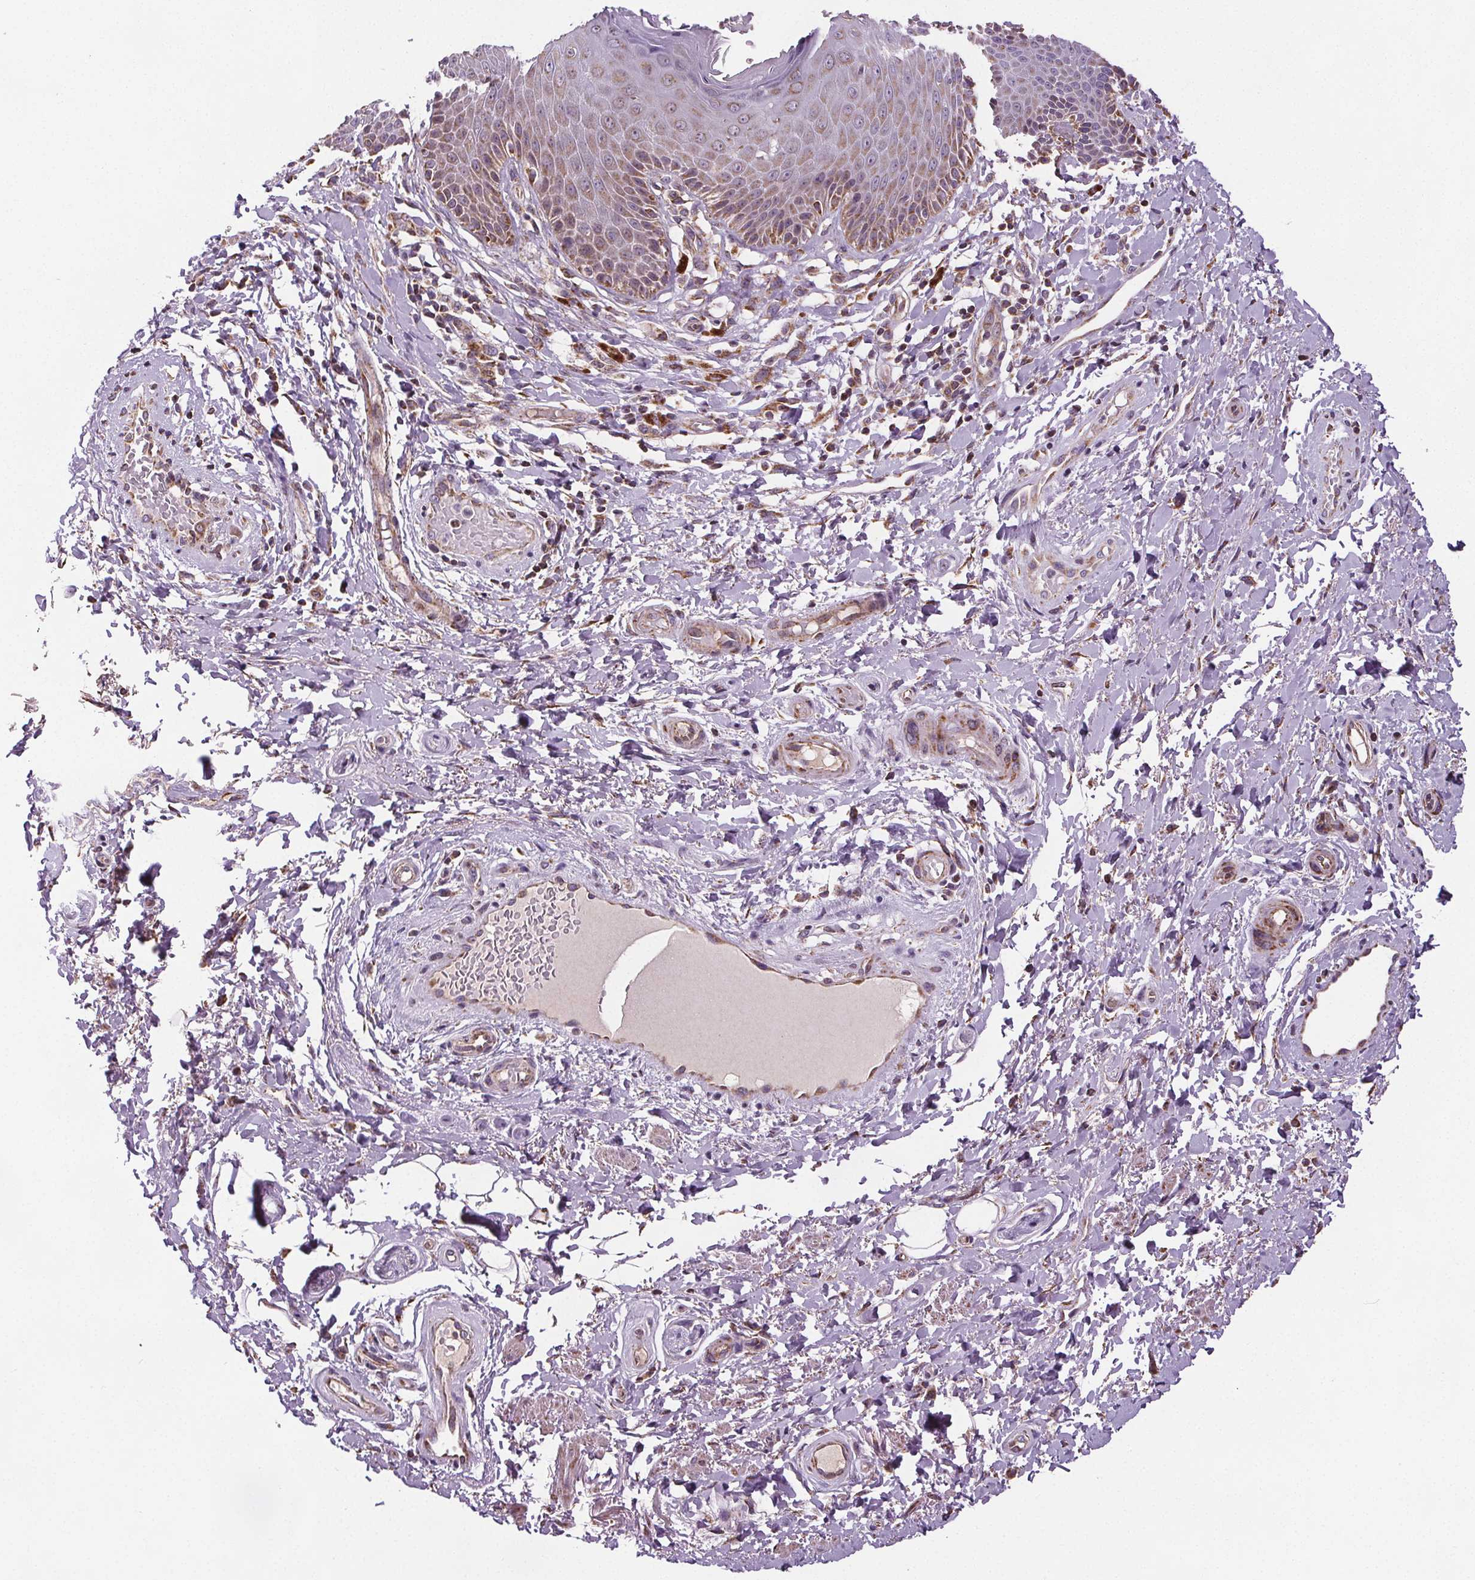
{"staining": {"intensity": "moderate", "quantity": "25%-75%", "location": "cytoplasmic/membranous"}, "tissue": "skin", "cell_type": "Epidermal cells", "image_type": "normal", "snomed": [{"axis": "morphology", "description": "Normal tissue, NOS"}, {"axis": "topography", "description": "Anal"}, {"axis": "topography", "description": "Peripheral nerve tissue"}], "caption": "Moderate cytoplasmic/membranous positivity is seen in approximately 25%-75% of epidermal cells in normal skin. The staining was performed using DAB (3,3'-diaminobenzidine), with brown indicating positive protein expression. Nuclei are stained blue with hematoxylin.", "gene": "SUCLA2", "patient": {"sex": "male", "age": 51}}